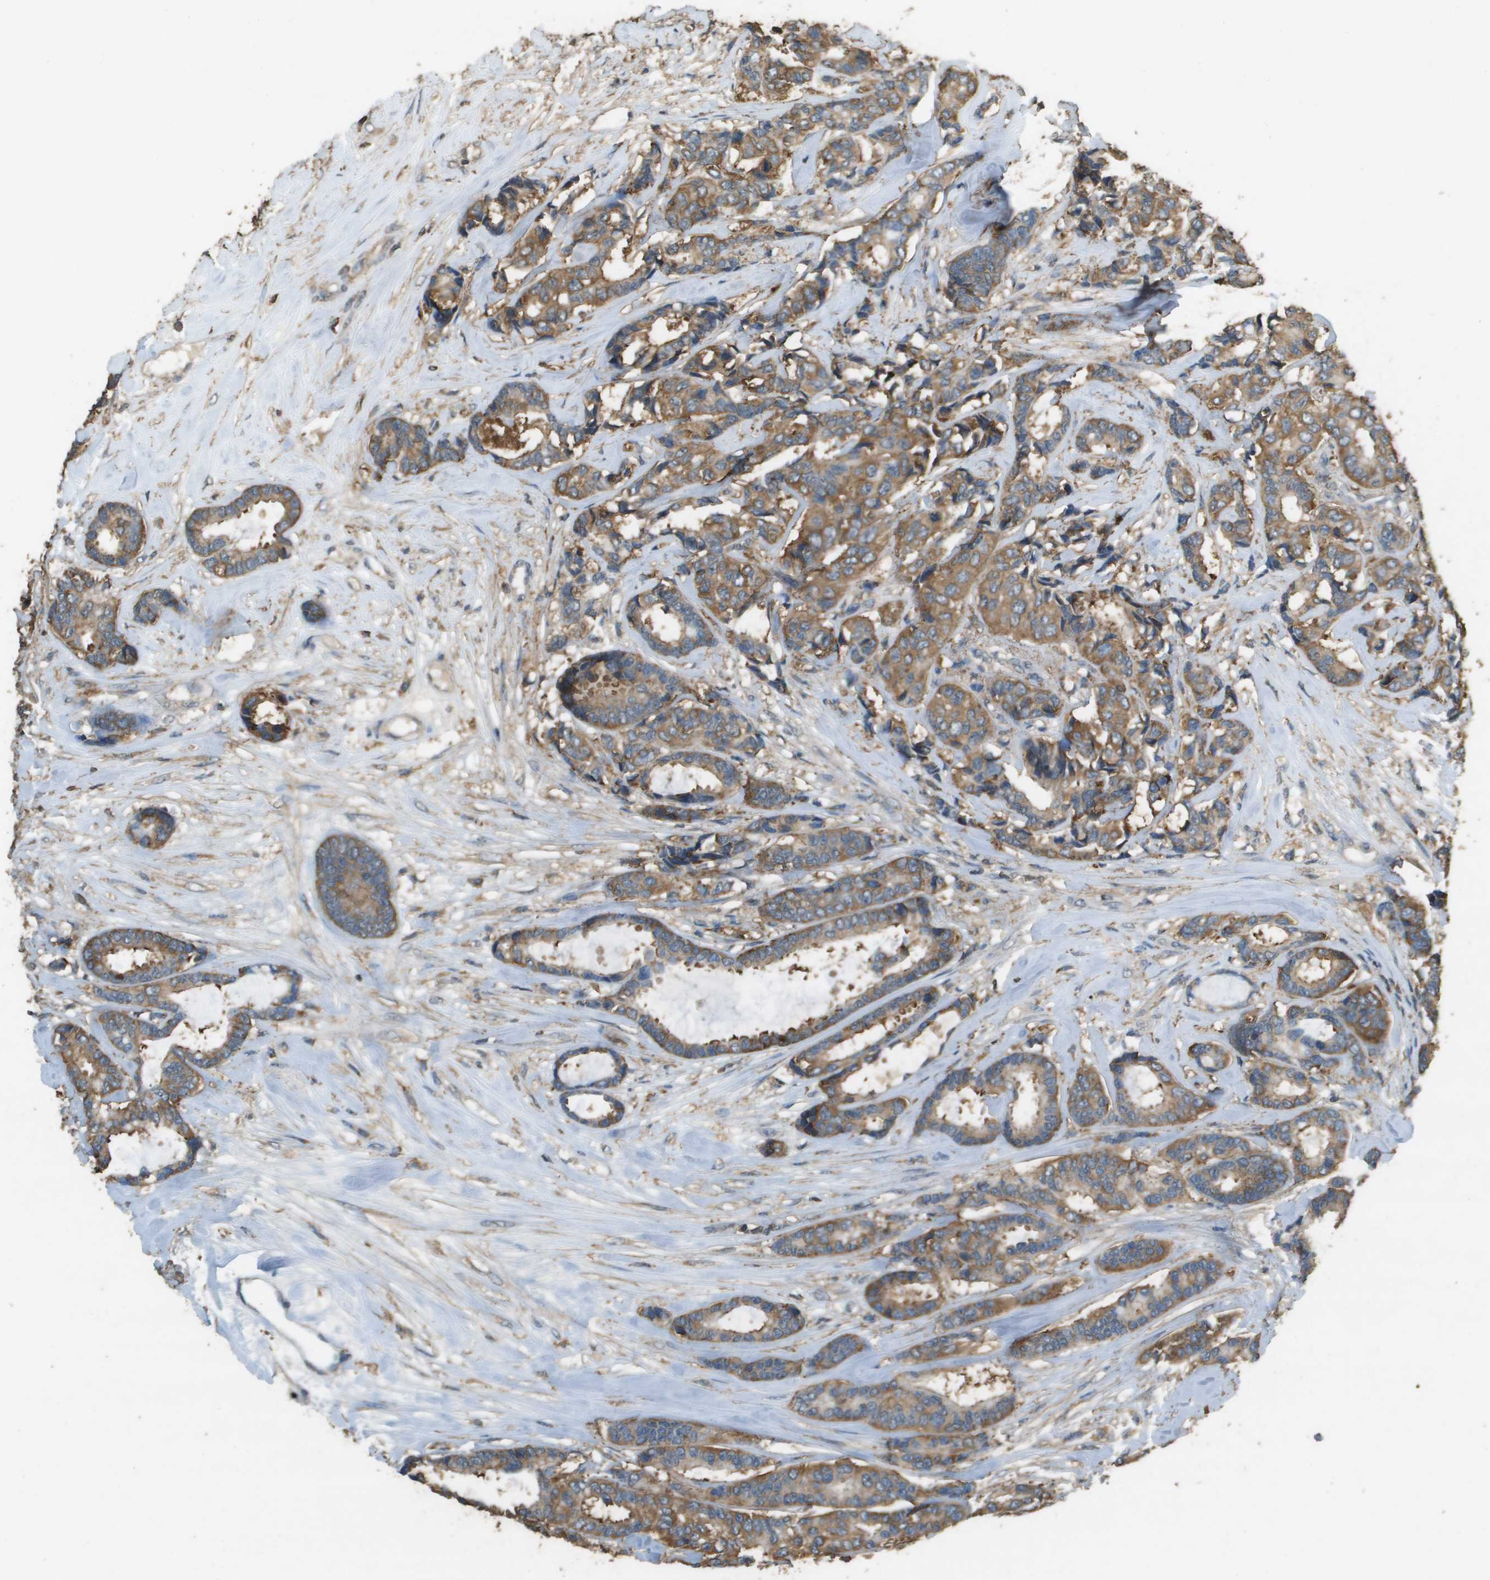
{"staining": {"intensity": "moderate", "quantity": ">75%", "location": "cytoplasmic/membranous"}, "tissue": "breast cancer", "cell_type": "Tumor cells", "image_type": "cancer", "snomed": [{"axis": "morphology", "description": "Duct carcinoma"}, {"axis": "topography", "description": "Breast"}], "caption": "This is an image of immunohistochemistry staining of breast invasive ductal carcinoma, which shows moderate staining in the cytoplasmic/membranous of tumor cells.", "gene": "MS4A7", "patient": {"sex": "female", "age": 87}}